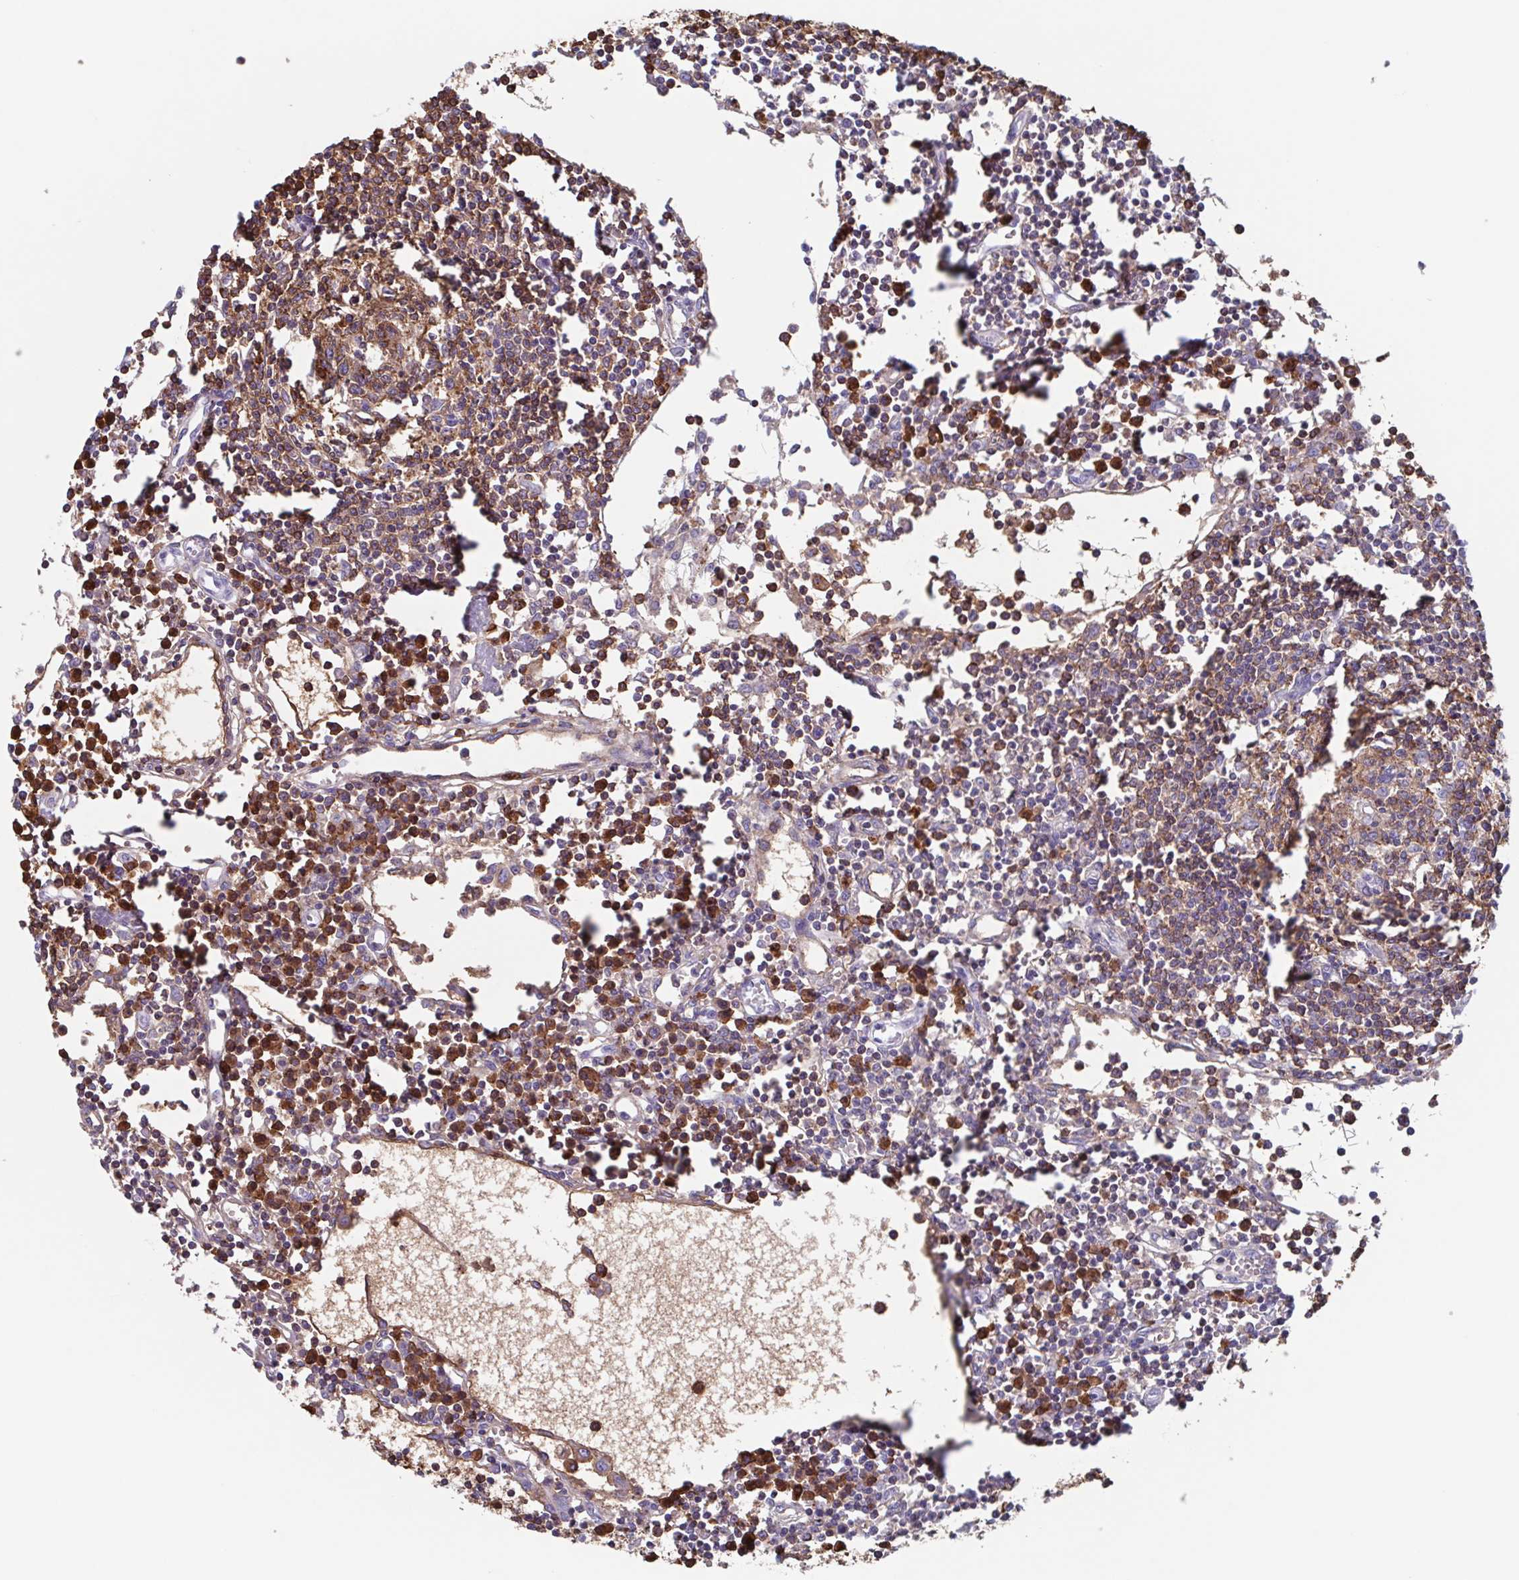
{"staining": {"intensity": "moderate", "quantity": ">75%", "location": "cytoplasmic/membranous"}, "tissue": "lymph node", "cell_type": "Germinal center cells", "image_type": "normal", "snomed": [{"axis": "morphology", "description": "Normal tissue, NOS"}, {"axis": "topography", "description": "Lymph node"}], "caption": "Immunohistochemical staining of unremarkable human lymph node demonstrates >75% levels of moderate cytoplasmic/membranous protein positivity in approximately >75% of germinal center cells.", "gene": "TPD52", "patient": {"sex": "female", "age": 78}}